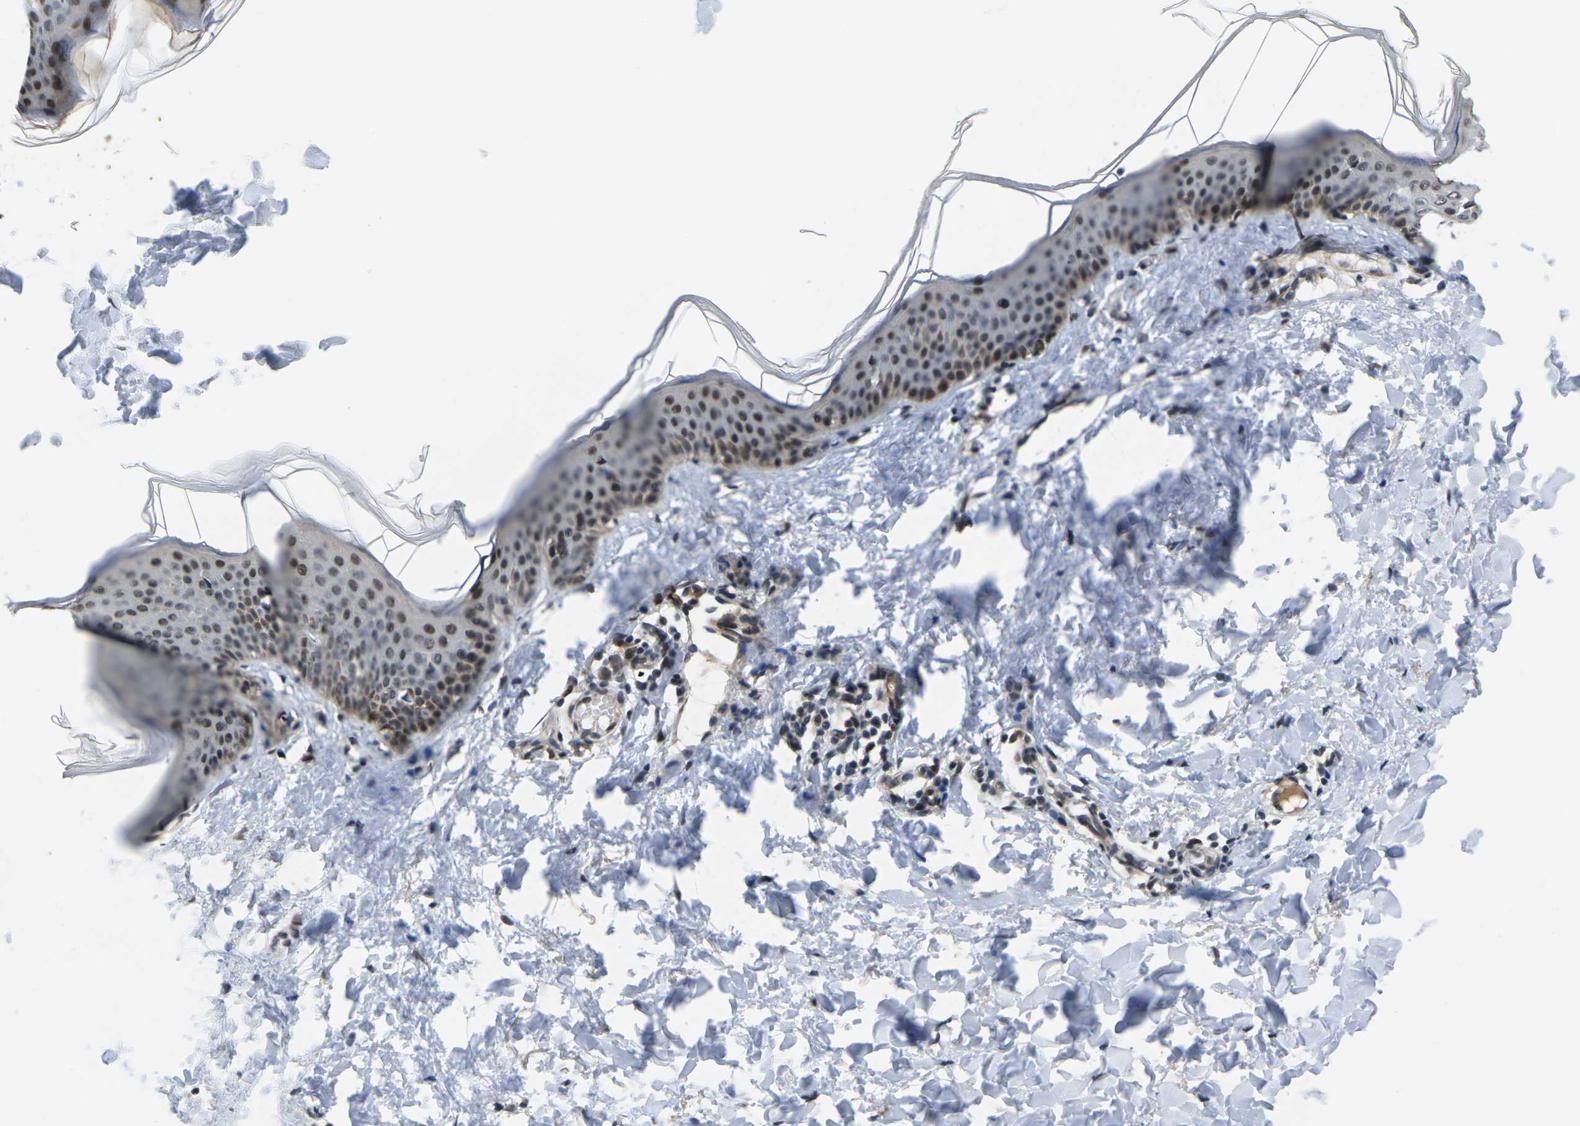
{"staining": {"intensity": "weak", "quantity": "25%-75%", "location": "nuclear"}, "tissue": "skin", "cell_type": "Fibroblasts", "image_type": "normal", "snomed": [{"axis": "morphology", "description": "Normal tissue, NOS"}, {"axis": "topography", "description": "Skin"}], "caption": "Brown immunohistochemical staining in unremarkable skin demonstrates weak nuclear staining in about 25%-75% of fibroblasts.", "gene": "RBM7", "patient": {"sex": "female", "age": 17}}